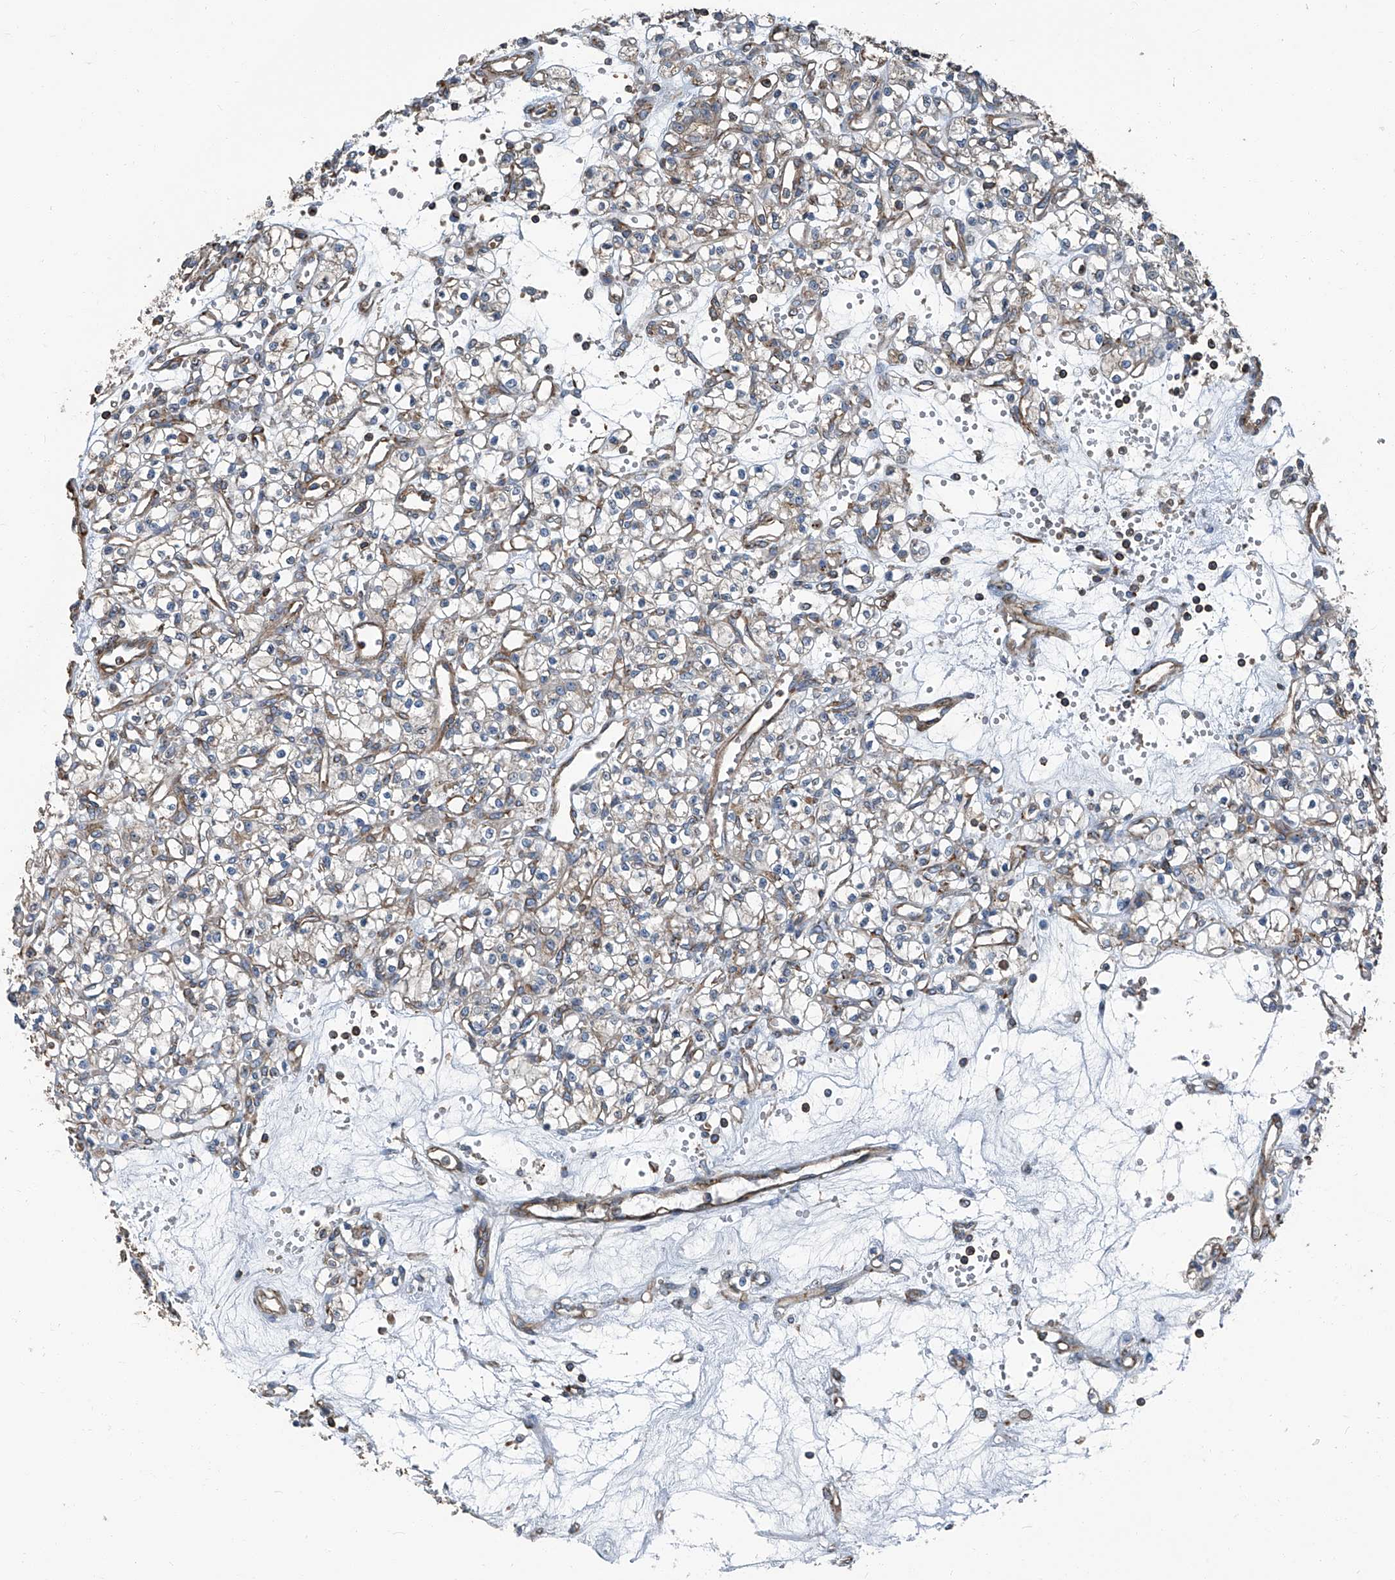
{"staining": {"intensity": "weak", "quantity": "25%-75%", "location": "cytoplasmic/membranous"}, "tissue": "renal cancer", "cell_type": "Tumor cells", "image_type": "cancer", "snomed": [{"axis": "morphology", "description": "Adenocarcinoma, NOS"}, {"axis": "topography", "description": "Kidney"}], "caption": "An IHC micrograph of tumor tissue is shown. Protein staining in brown highlights weak cytoplasmic/membranous positivity in renal cancer within tumor cells.", "gene": "SEPTIN7", "patient": {"sex": "female", "age": 59}}